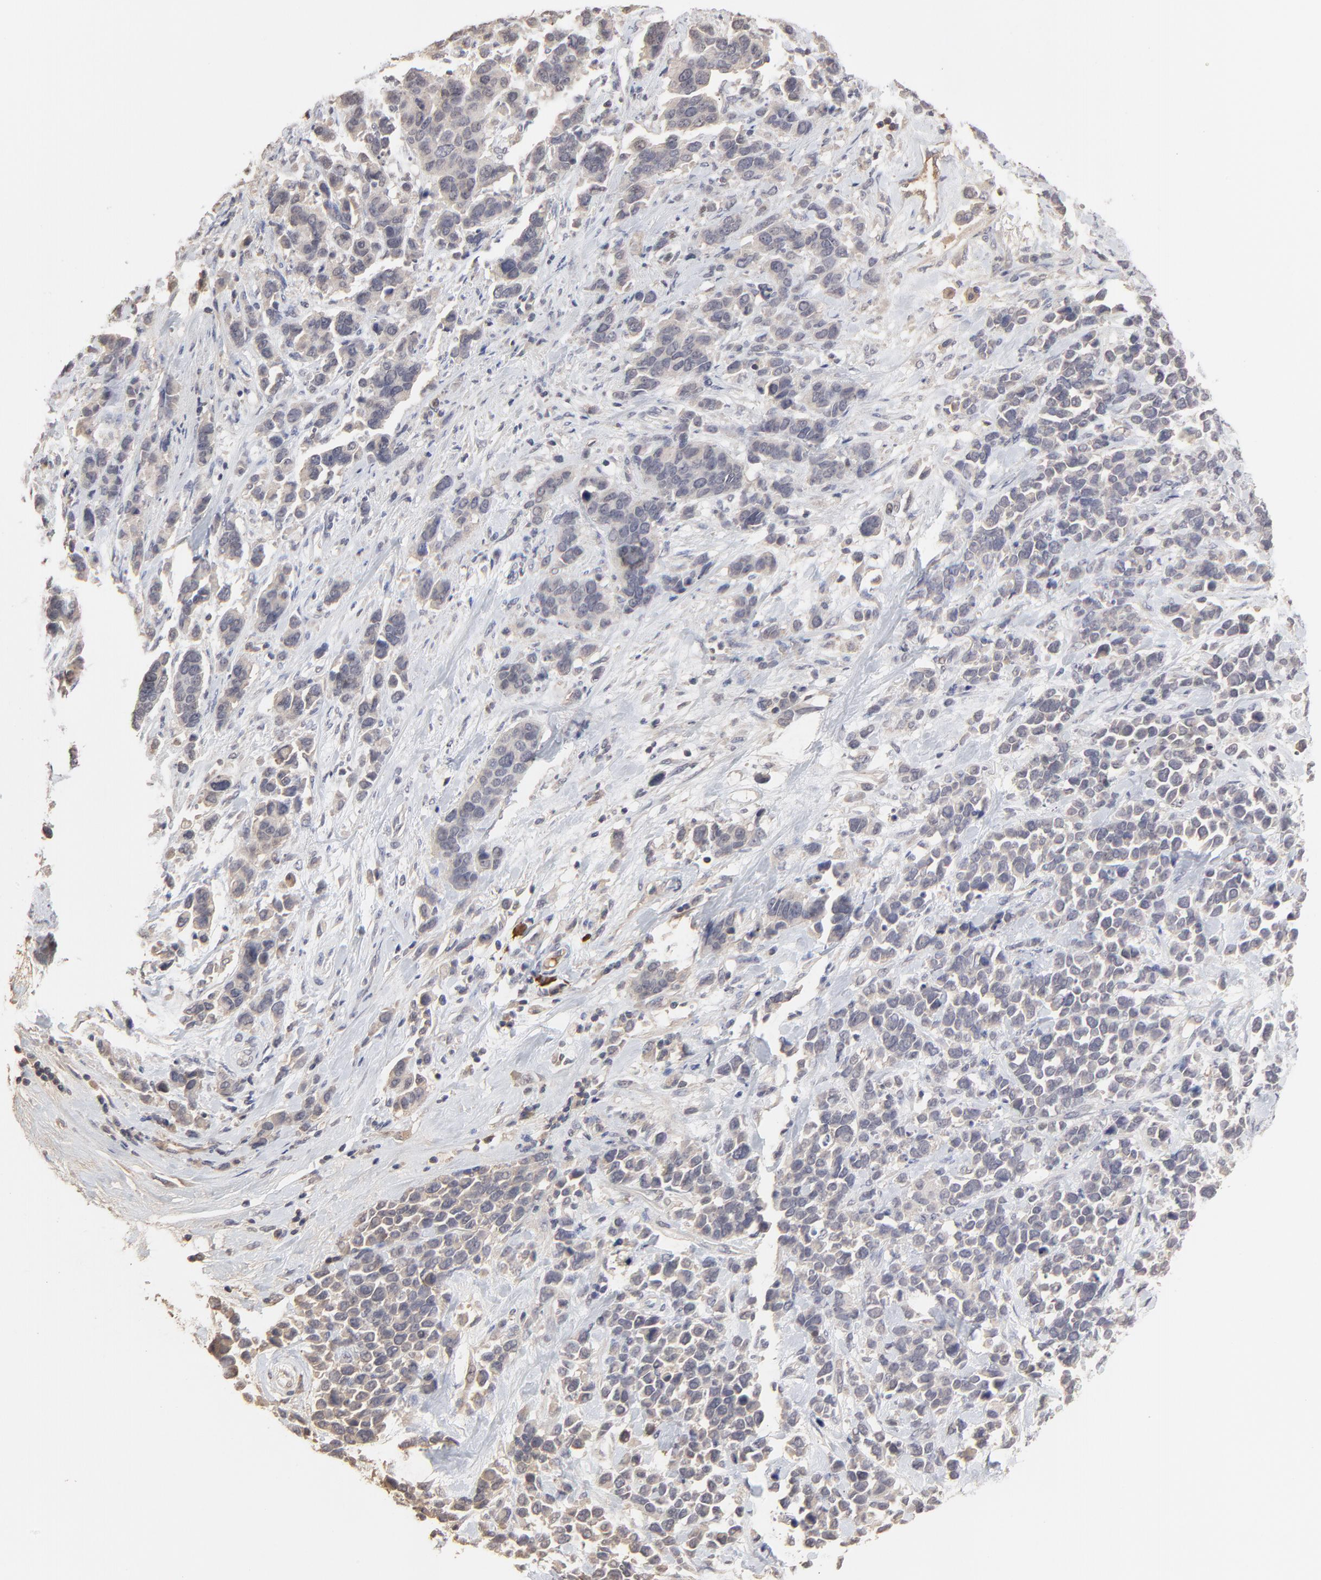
{"staining": {"intensity": "weak", "quantity": "25%-75%", "location": "cytoplasmic/membranous"}, "tissue": "stomach cancer", "cell_type": "Tumor cells", "image_type": "cancer", "snomed": [{"axis": "morphology", "description": "Adenocarcinoma, NOS"}, {"axis": "topography", "description": "Stomach, upper"}], "caption": "Protein expression analysis of human adenocarcinoma (stomach) reveals weak cytoplasmic/membranous positivity in approximately 25%-75% of tumor cells. (DAB (3,3'-diaminobenzidine) IHC, brown staining for protein, blue staining for nuclei).", "gene": "VPREB3", "patient": {"sex": "male", "age": 71}}